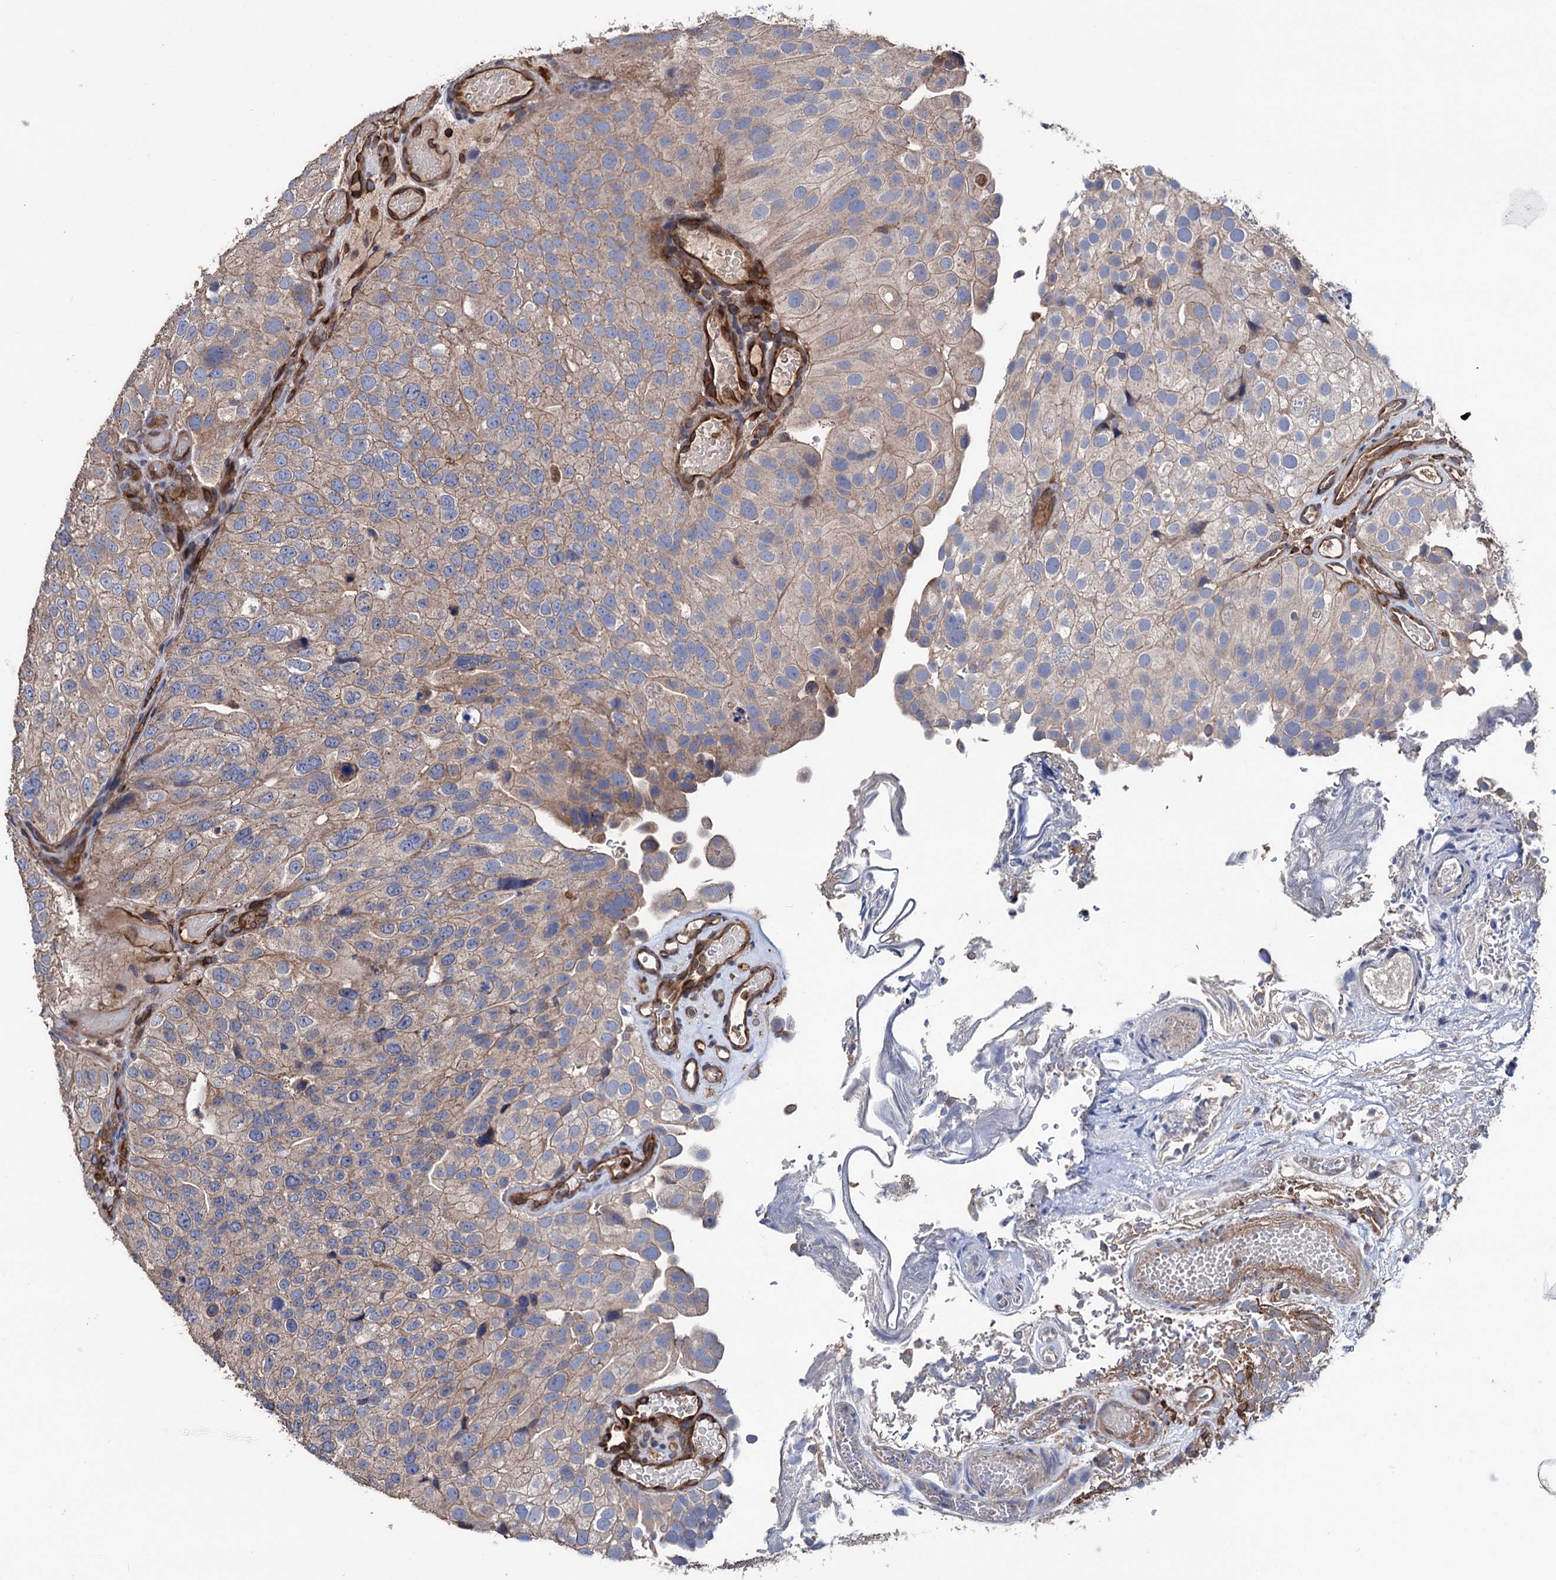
{"staining": {"intensity": "weak", "quantity": "25%-75%", "location": "cytoplasmic/membranous"}, "tissue": "urothelial cancer", "cell_type": "Tumor cells", "image_type": "cancer", "snomed": [{"axis": "morphology", "description": "Urothelial carcinoma, Low grade"}, {"axis": "topography", "description": "Urinary bladder"}], "caption": "Human urothelial cancer stained with a protein marker displays weak staining in tumor cells.", "gene": "STING1", "patient": {"sex": "male", "age": 78}}